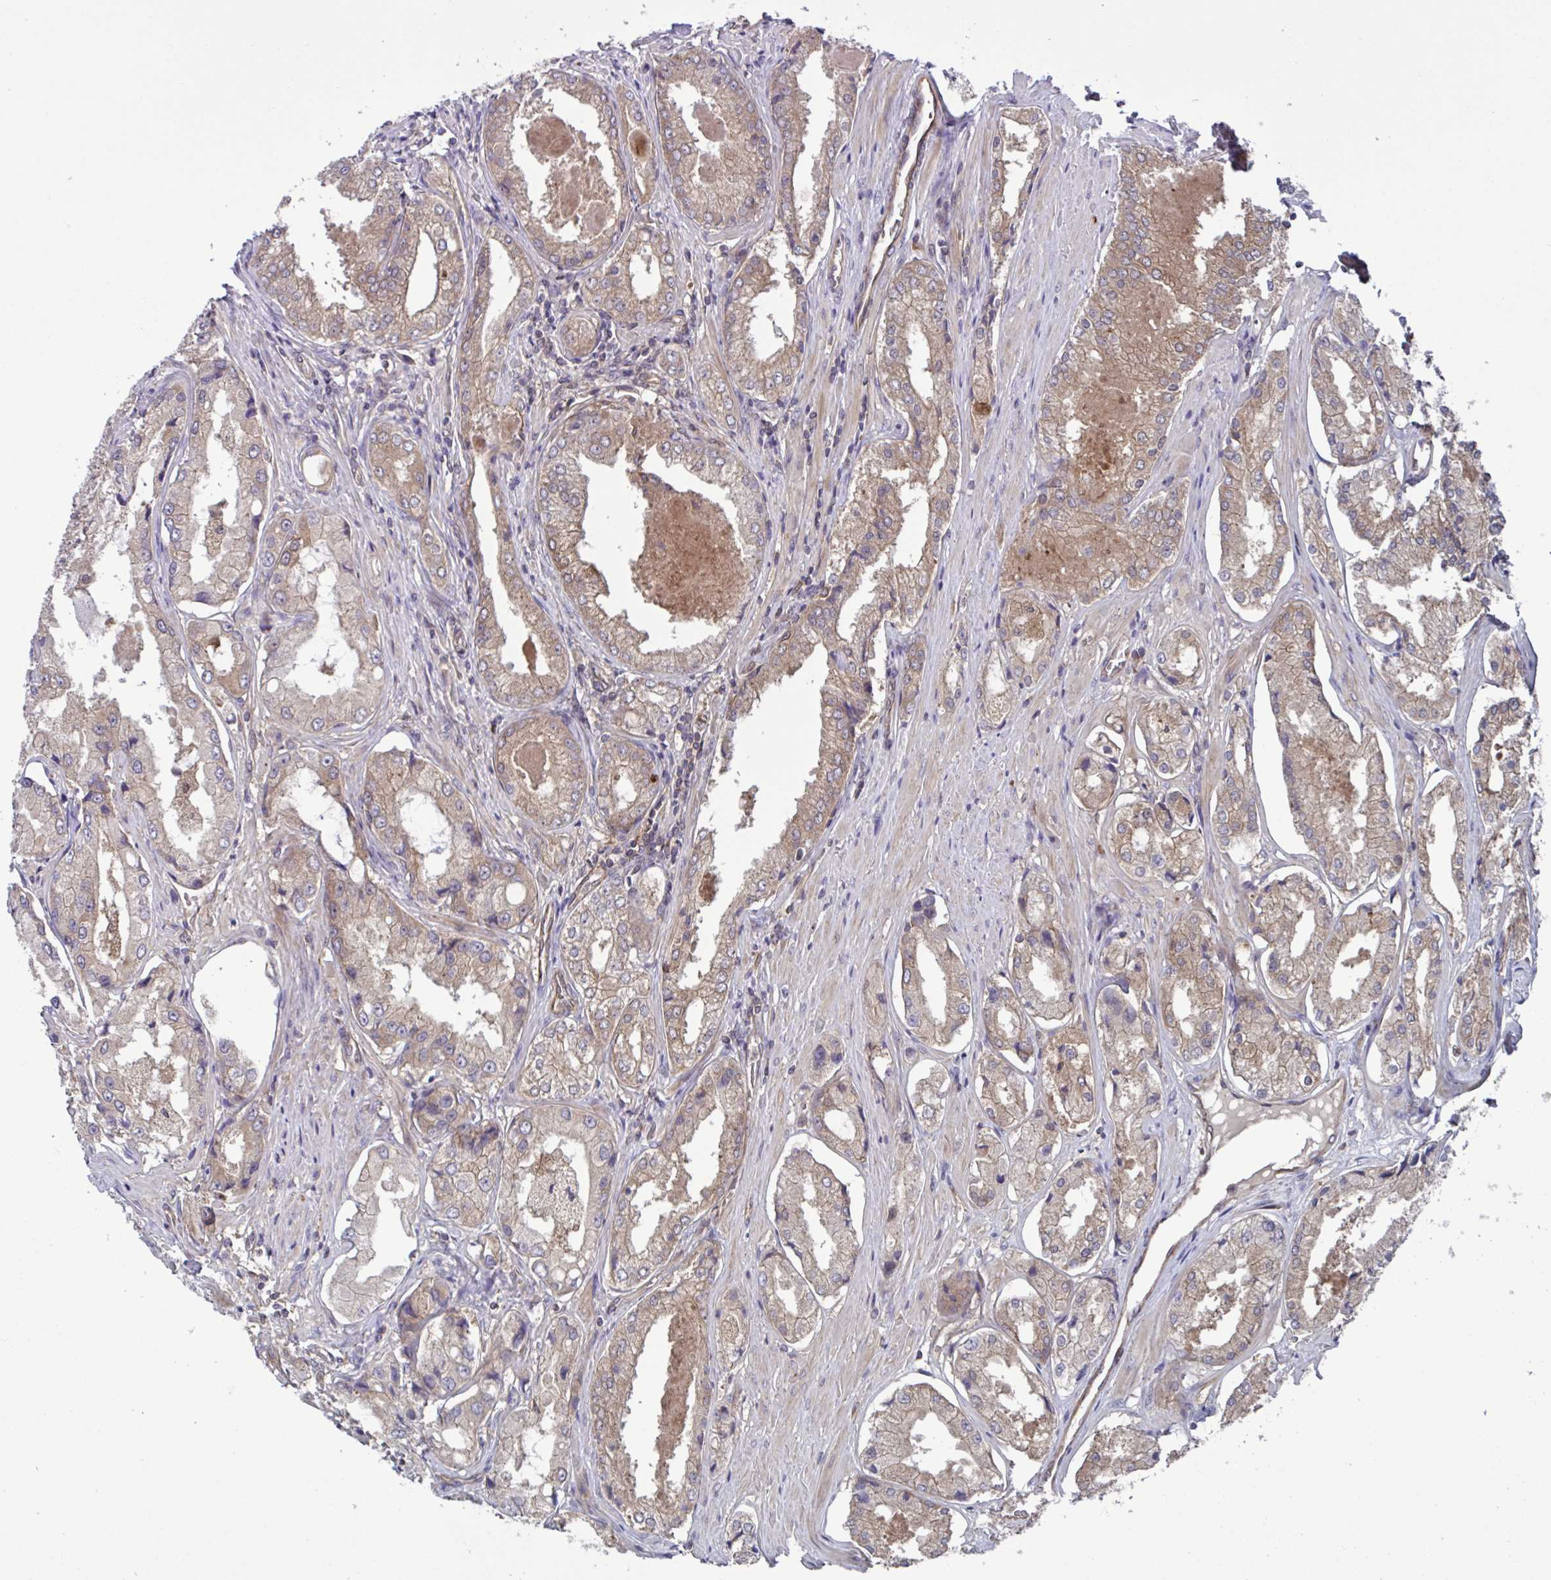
{"staining": {"intensity": "moderate", "quantity": "25%-75%", "location": "cytoplasmic/membranous"}, "tissue": "prostate cancer", "cell_type": "Tumor cells", "image_type": "cancer", "snomed": [{"axis": "morphology", "description": "Adenocarcinoma, Low grade"}, {"axis": "topography", "description": "Prostate"}], "caption": "Moderate cytoplasmic/membranous protein positivity is identified in about 25%-75% of tumor cells in prostate cancer (low-grade adenocarcinoma). Using DAB (brown) and hematoxylin (blue) stains, captured at high magnification using brightfield microscopy.", "gene": "GLTP", "patient": {"sex": "male", "age": 68}}